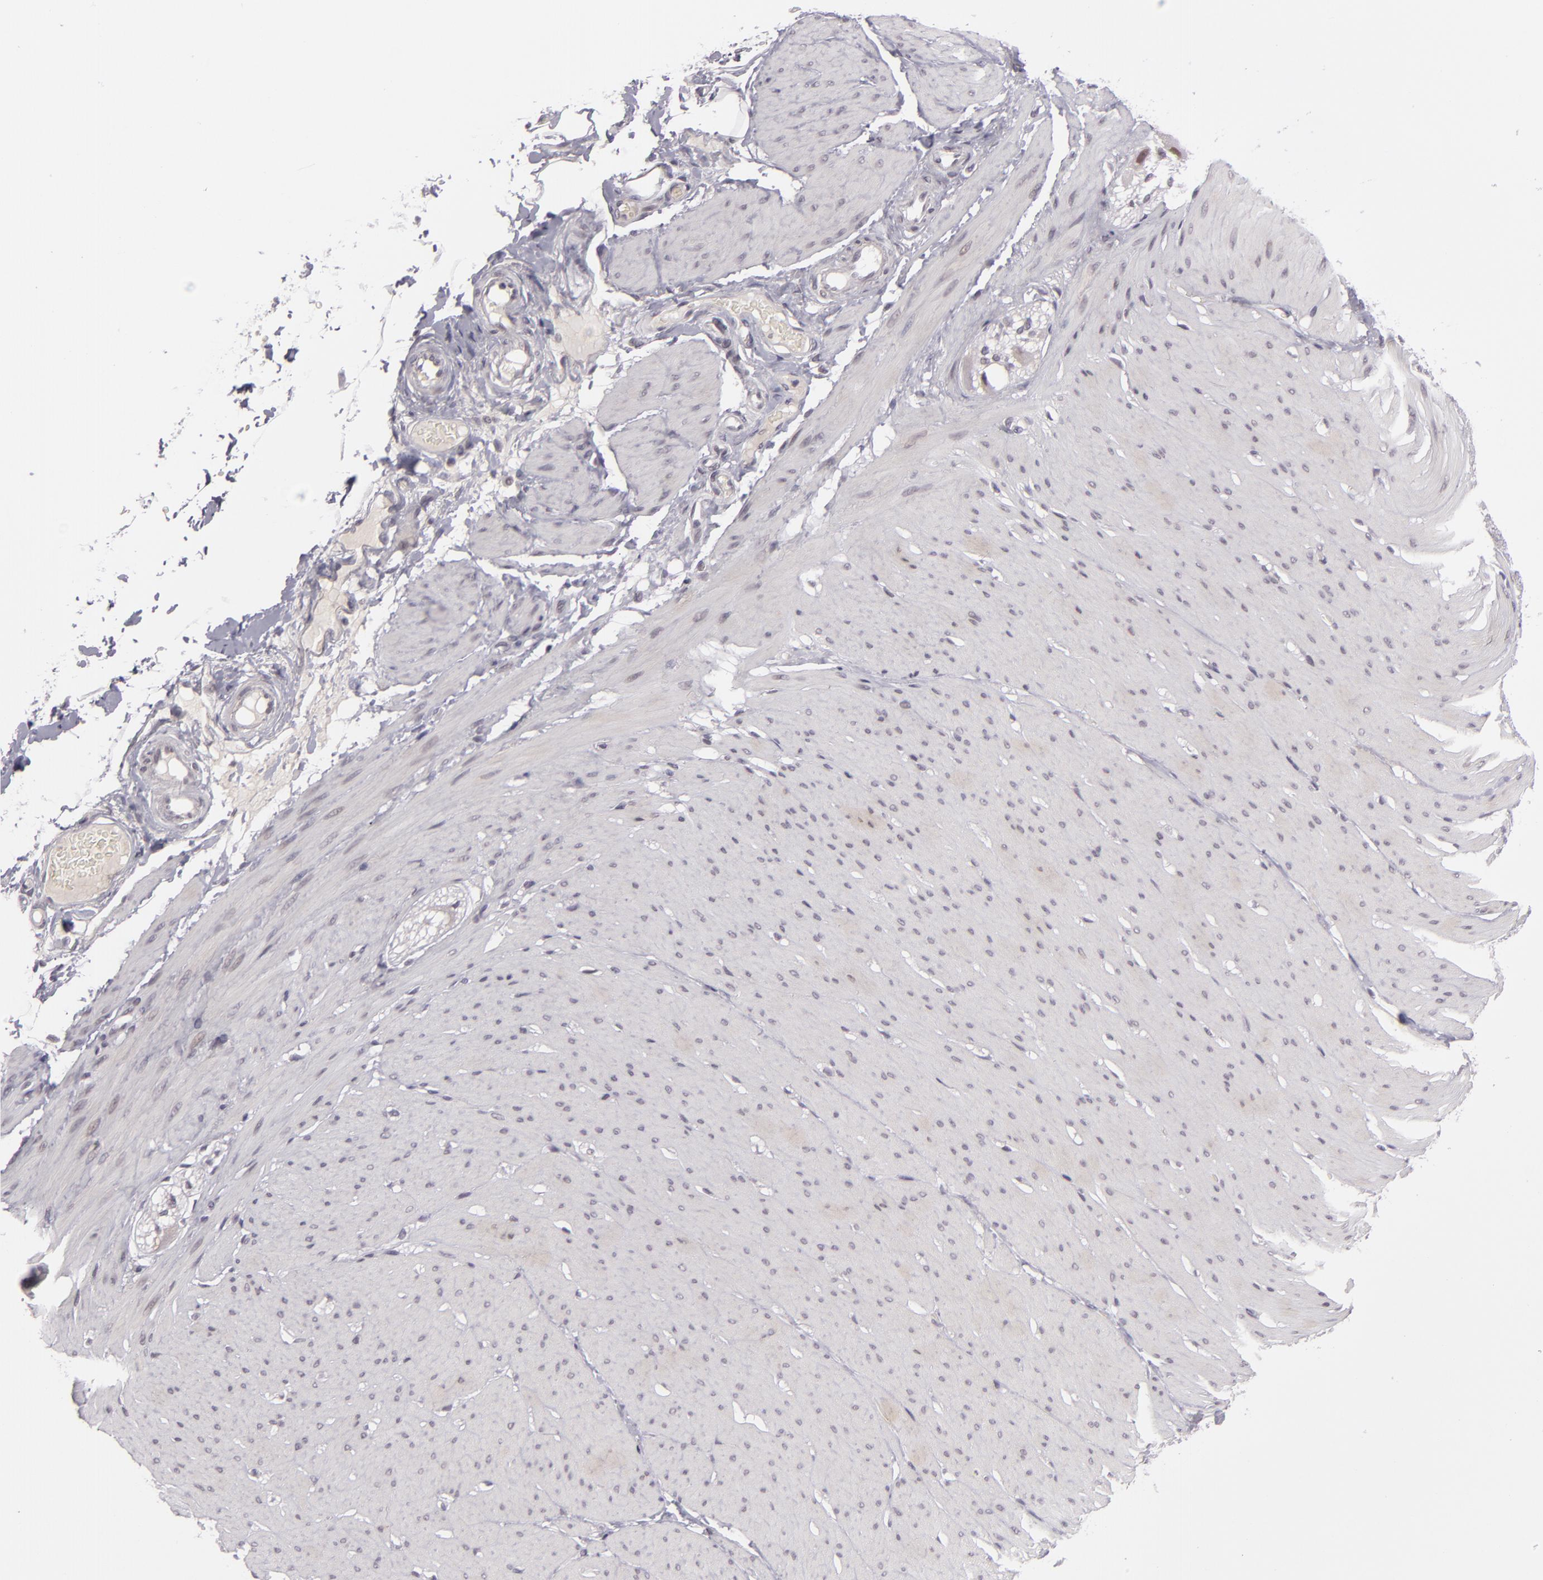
{"staining": {"intensity": "negative", "quantity": "none", "location": "none"}, "tissue": "smooth muscle", "cell_type": "Smooth muscle cells", "image_type": "normal", "snomed": [{"axis": "morphology", "description": "Normal tissue, NOS"}, {"axis": "topography", "description": "Smooth muscle"}, {"axis": "topography", "description": "Colon"}], "caption": "Immunohistochemical staining of normal human smooth muscle reveals no significant staining in smooth muscle cells. The staining was performed using DAB to visualize the protein expression in brown, while the nuclei were stained in blue with hematoxylin (Magnification: 20x).", "gene": "ZNF205", "patient": {"sex": "male", "age": 67}}